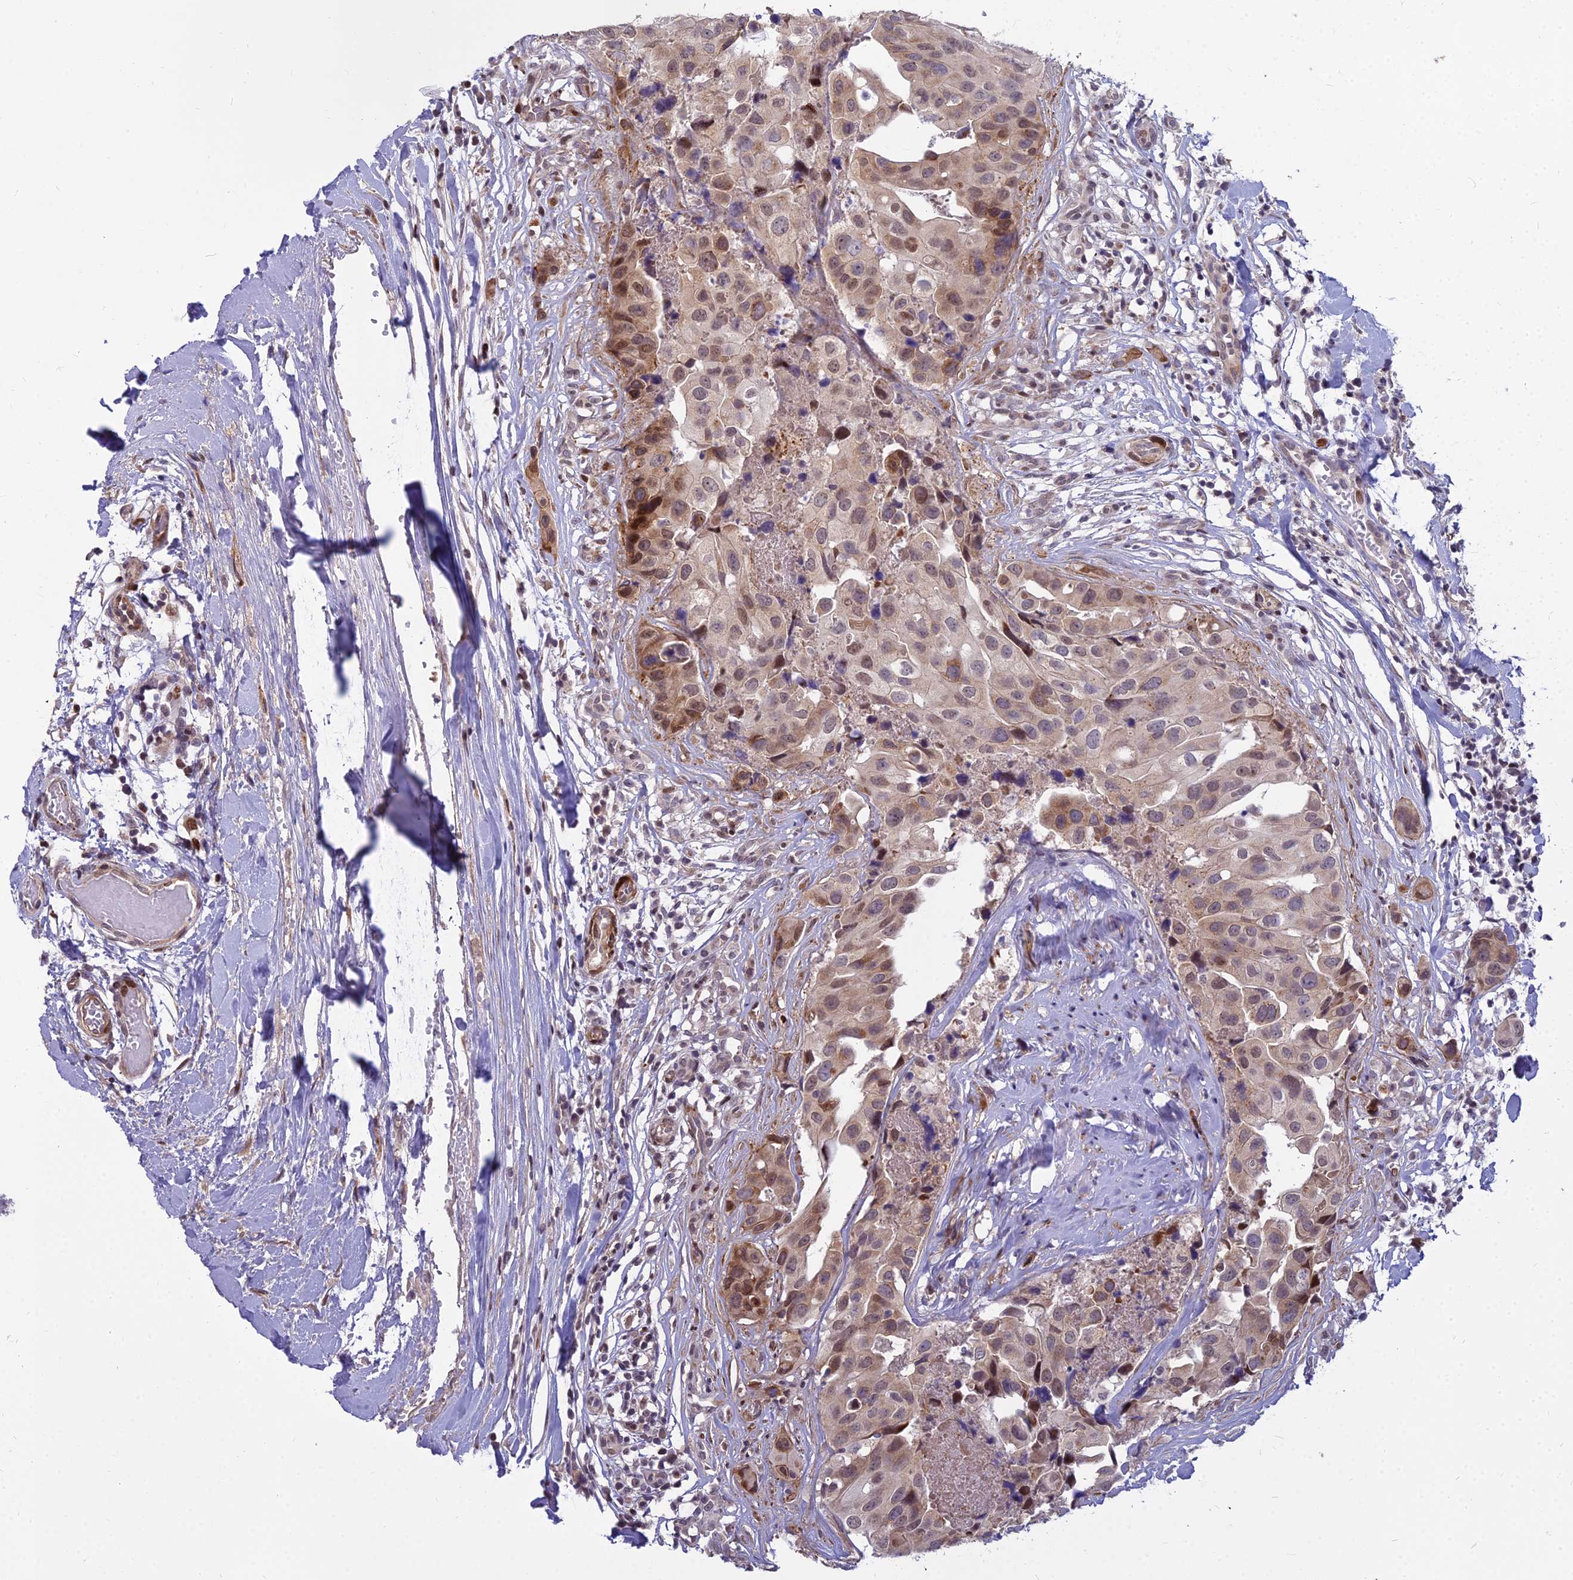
{"staining": {"intensity": "moderate", "quantity": "<25%", "location": "cytoplasmic/membranous,nuclear"}, "tissue": "head and neck cancer", "cell_type": "Tumor cells", "image_type": "cancer", "snomed": [{"axis": "morphology", "description": "Adenocarcinoma, NOS"}, {"axis": "morphology", "description": "Adenocarcinoma, metastatic, NOS"}, {"axis": "topography", "description": "Head-Neck"}], "caption": "A micrograph of human head and neck adenocarcinoma stained for a protein reveals moderate cytoplasmic/membranous and nuclear brown staining in tumor cells. (IHC, brightfield microscopy, high magnification).", "gene": "GLYATL3", "patient": {"sex": "male", "age": 75}}